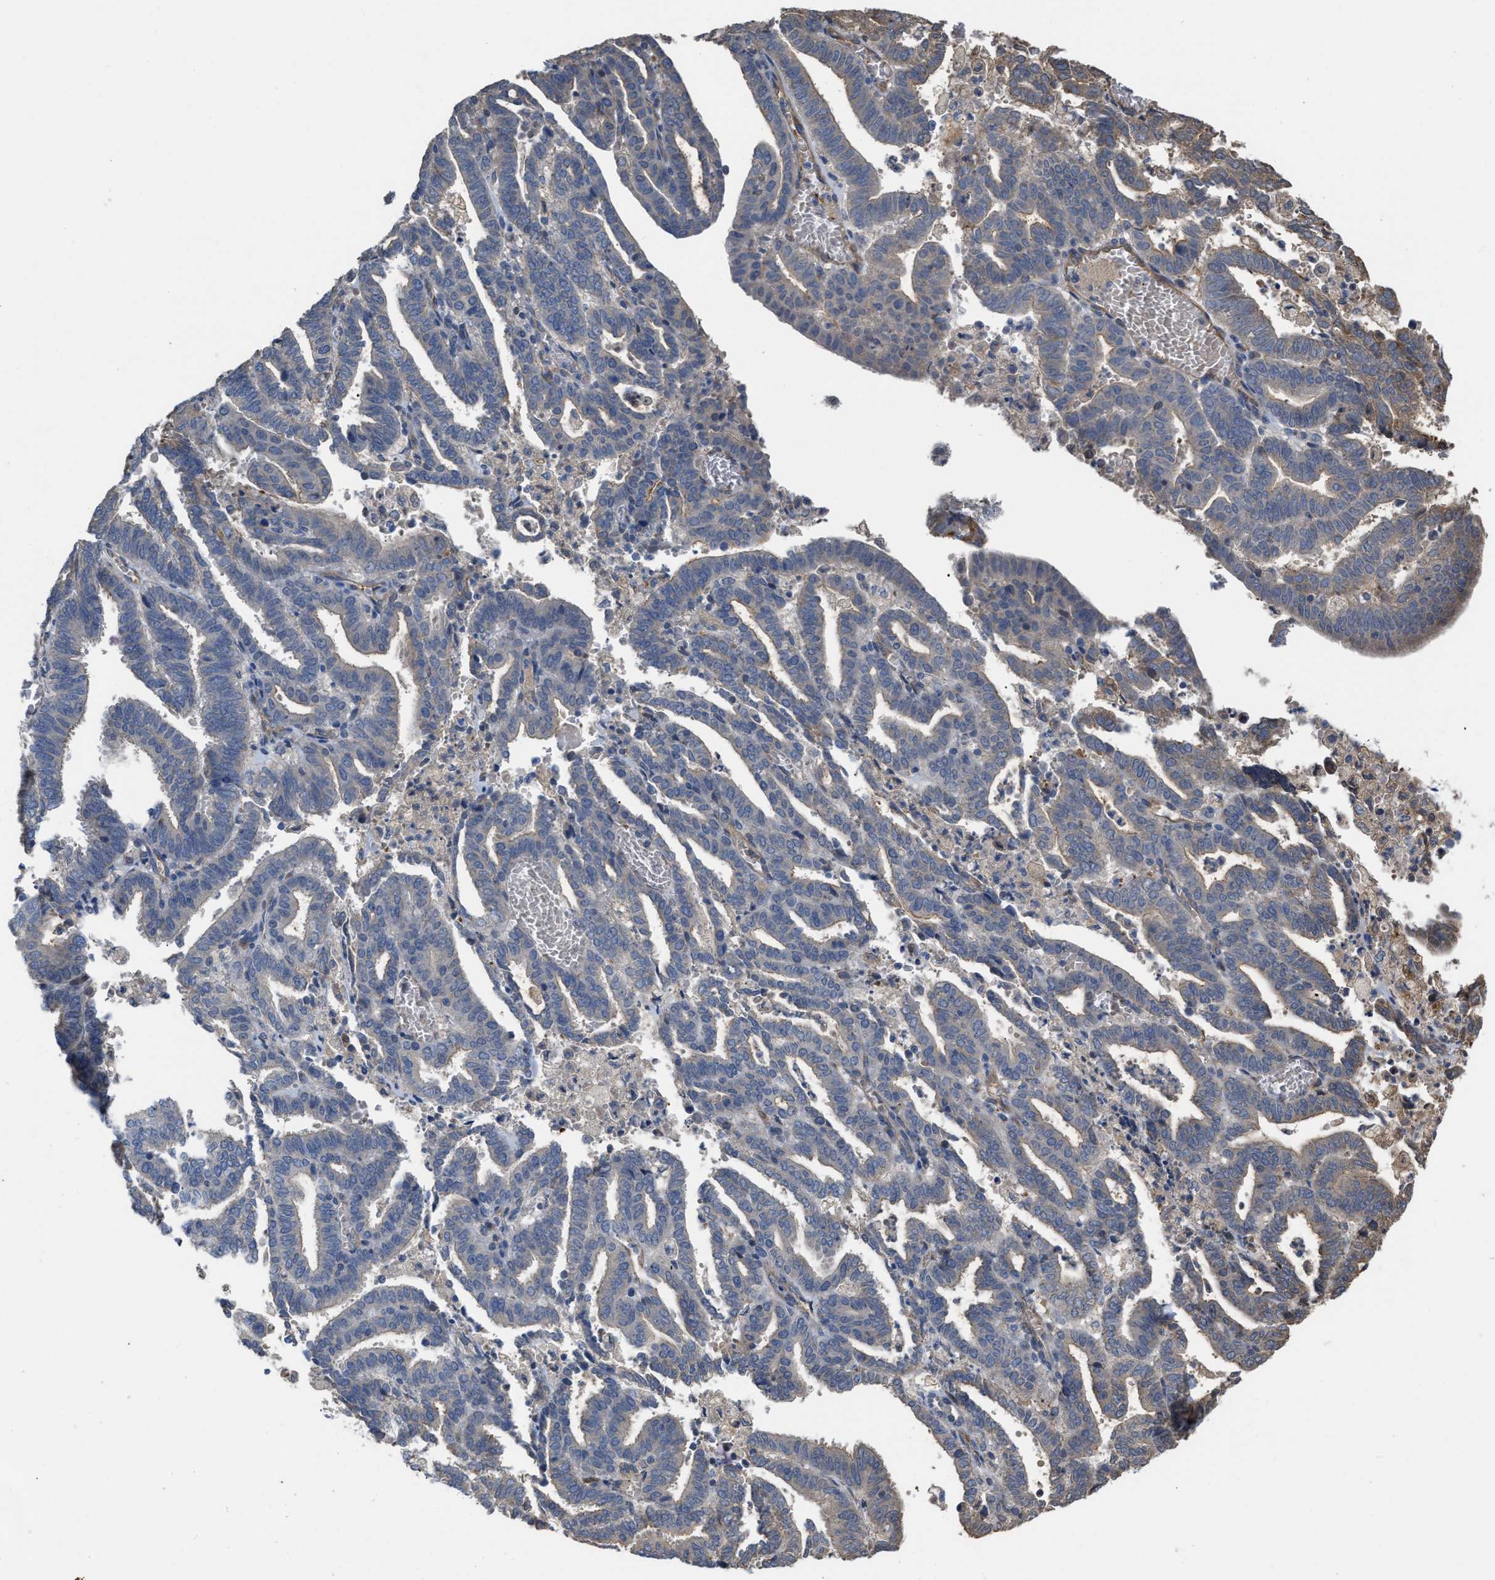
{"staining": {"intensity": "negative", "quantity": "none", "location": "none"}, "tissue": "endometrial cancer", "cell_type": "Tumor cells", "image_type": "cancer", "snomed": [{"axis": "morphology", "description": "Adenocarcinoma, NOS"}, {"axis": "topography", "description": "Uterus"}], "caption": "Immunohistochemical staining of endometrial cancer (adenocarcinoma) exhibits no significant expression in tumor cells. (Stains: DAB immunohistochemistry (IHC) with hematoxylin counter stain, Microscopy: brightfield microscopy at high magnification).", "gene": "SLC4A11", "patient": {"sex": "female", "age": 83}}